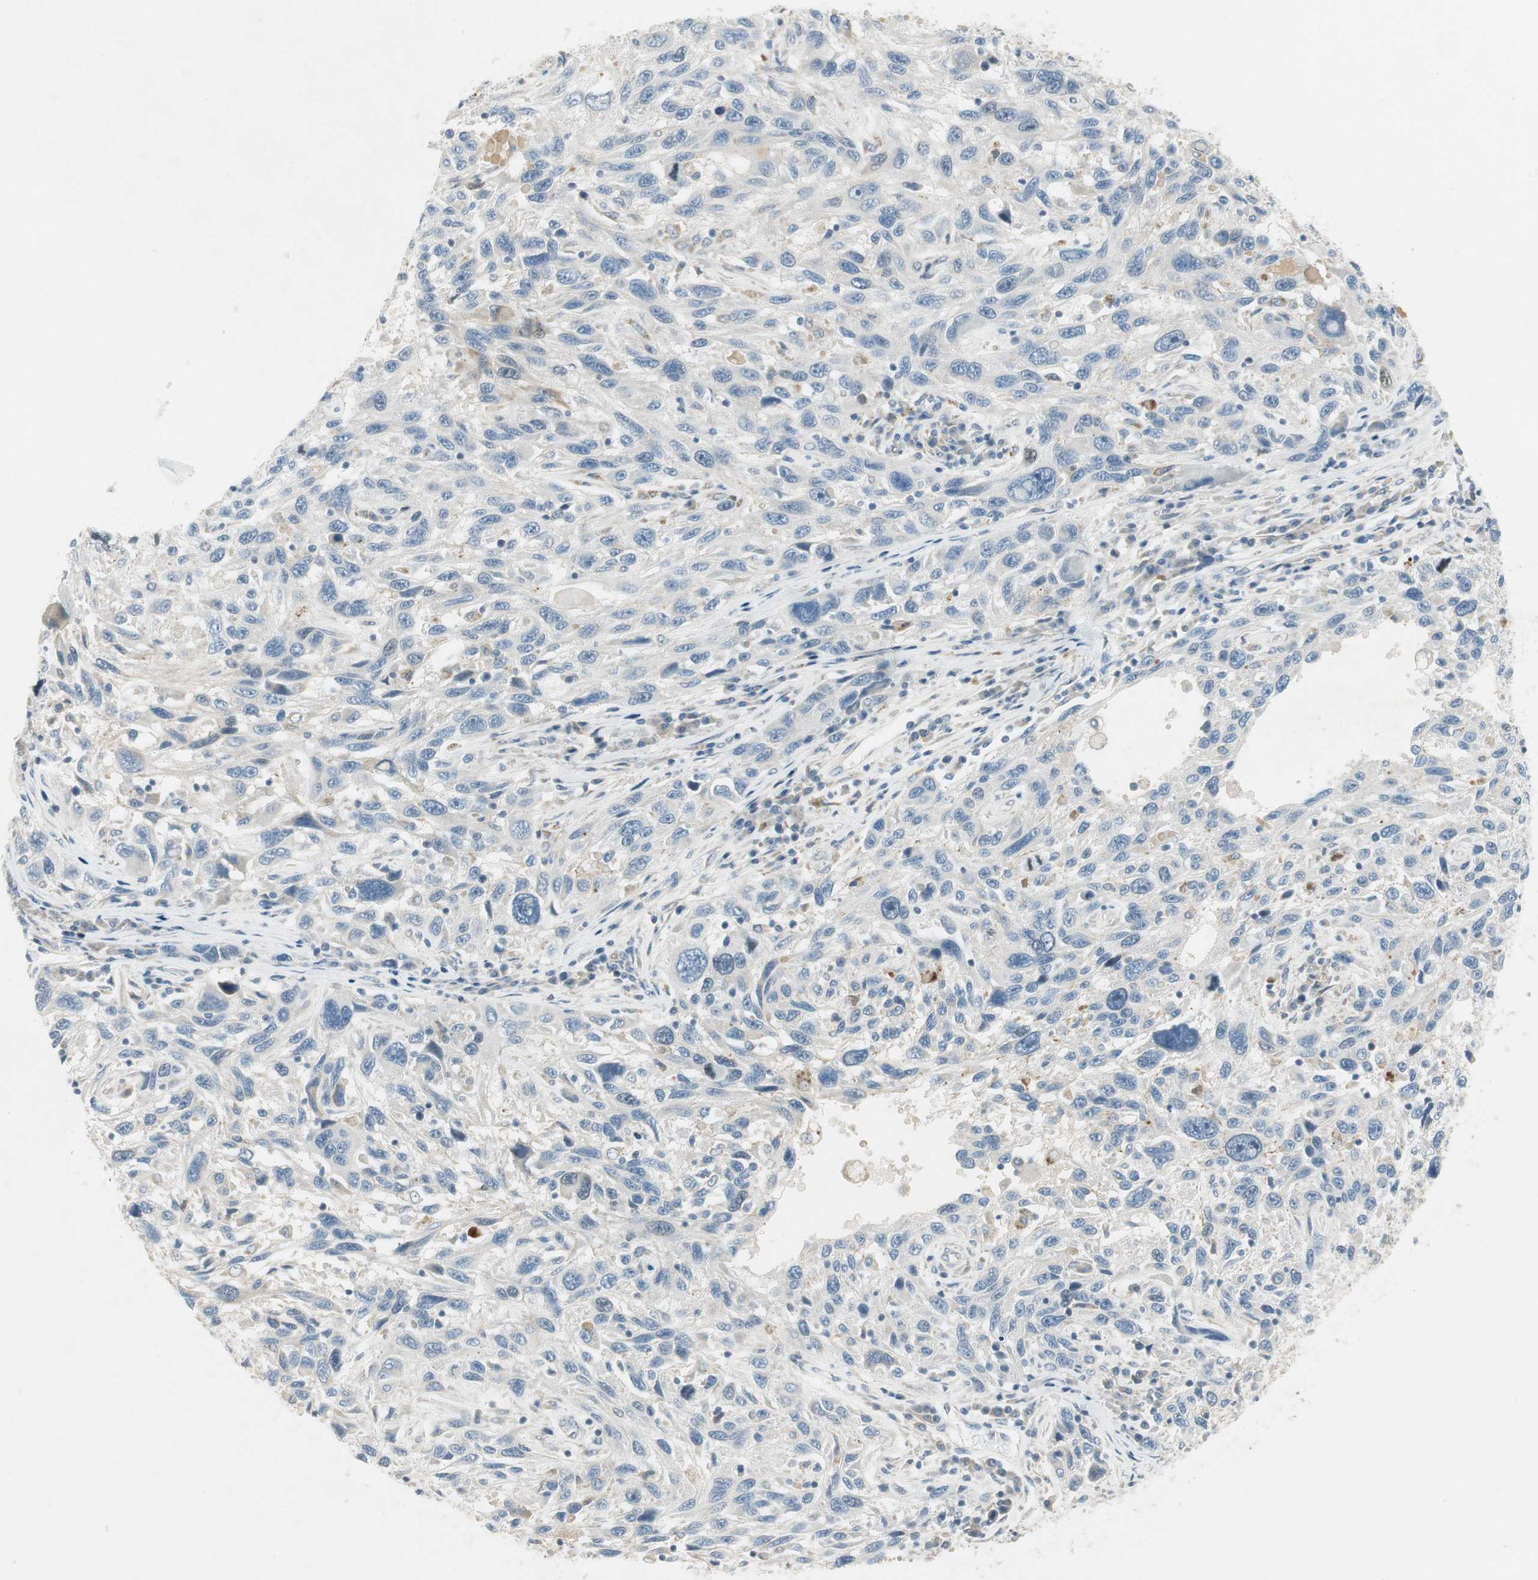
{"staining": {"intensity": "negative", "quantity": "none", "location": "none"}, "tissue": "melanoma", "cell_type": "Tumor cells", "image_type": "cancer", "snomed": [{"axis": "morphology", "description": "Malignant melanoma, NOS"}, {"axis": "topography", "description": "Skin"}], "caption": "IHC micrograph of neoplastic tissue: human malignant melanoma stained with DAB demonstrates no significant protein staining in tumor cells.", "gene": "STON1-GTF2A1L", "patient": {"sex": "male", "age": 53}}